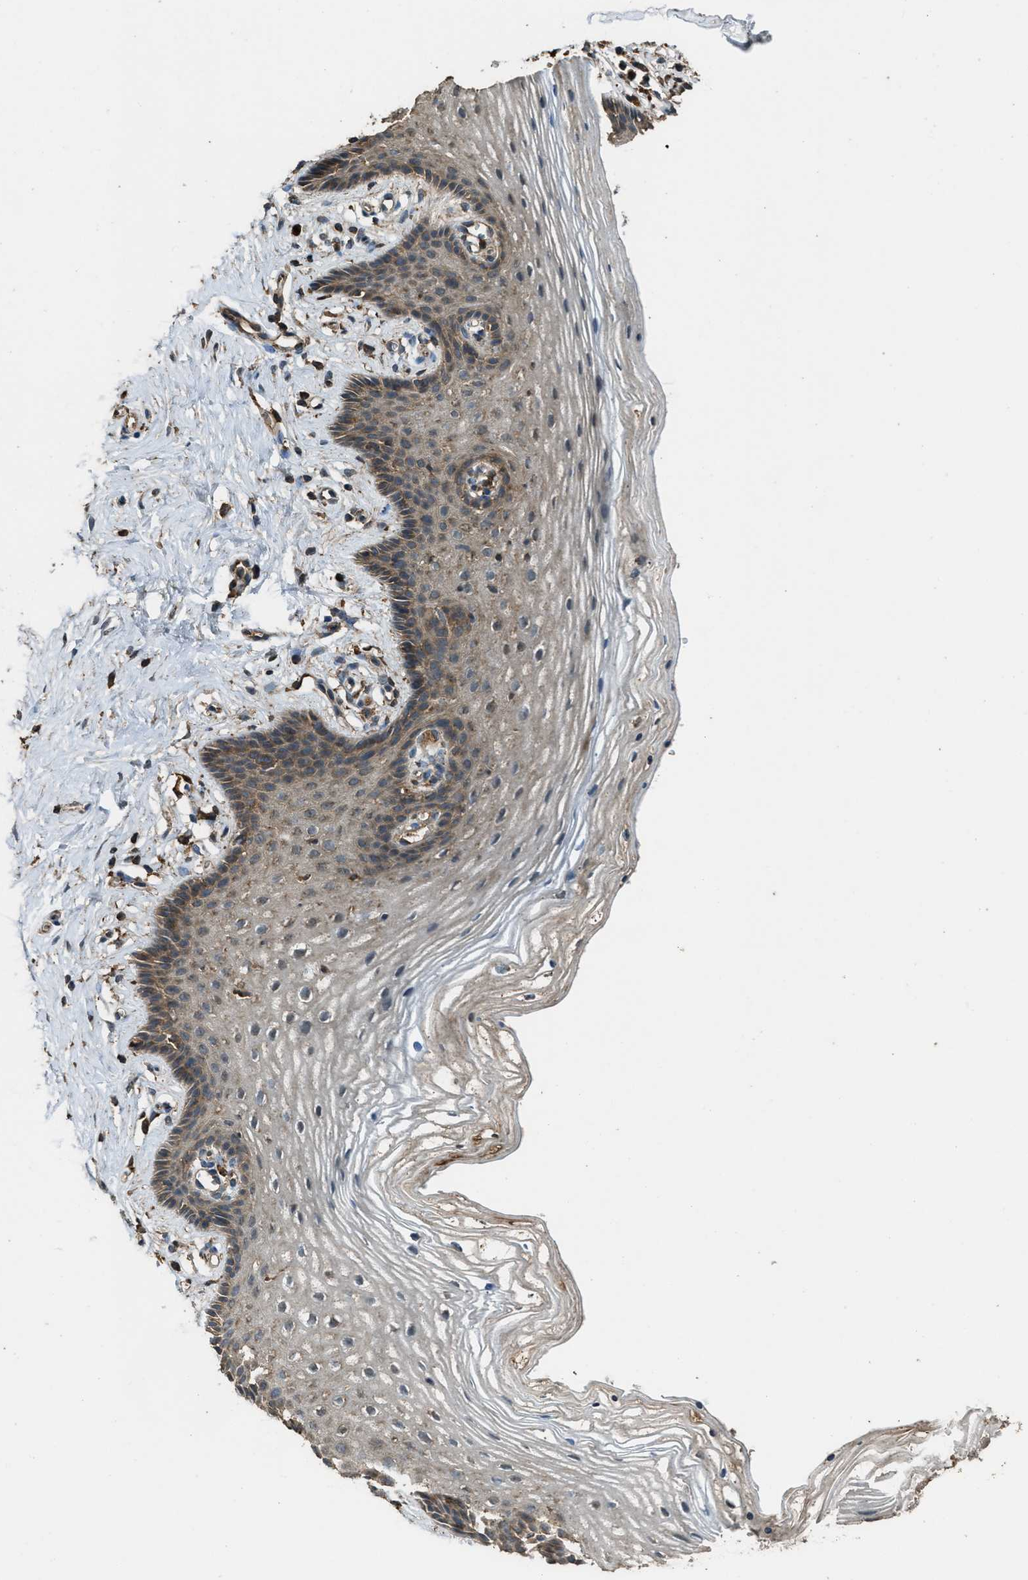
{"staining": {"intensity": "weak", "quantity": "<25%", "location": "cytoplasmic/membranous"}, "tissue": "vagina", "cell_type": "Squamous epithelial cells", "image_type": "normal", "snomed": [{"axis": "morphology", "description": "Normal tissue, NOS"}, {"axis": "topography", "description": "Vagina"}], "caption": "The photomicrograph reveals no significant staining in squamous epithelial cells of vagina.", "gene": "MAP3K8", "patient": {"sex": "female", "age": 32}}